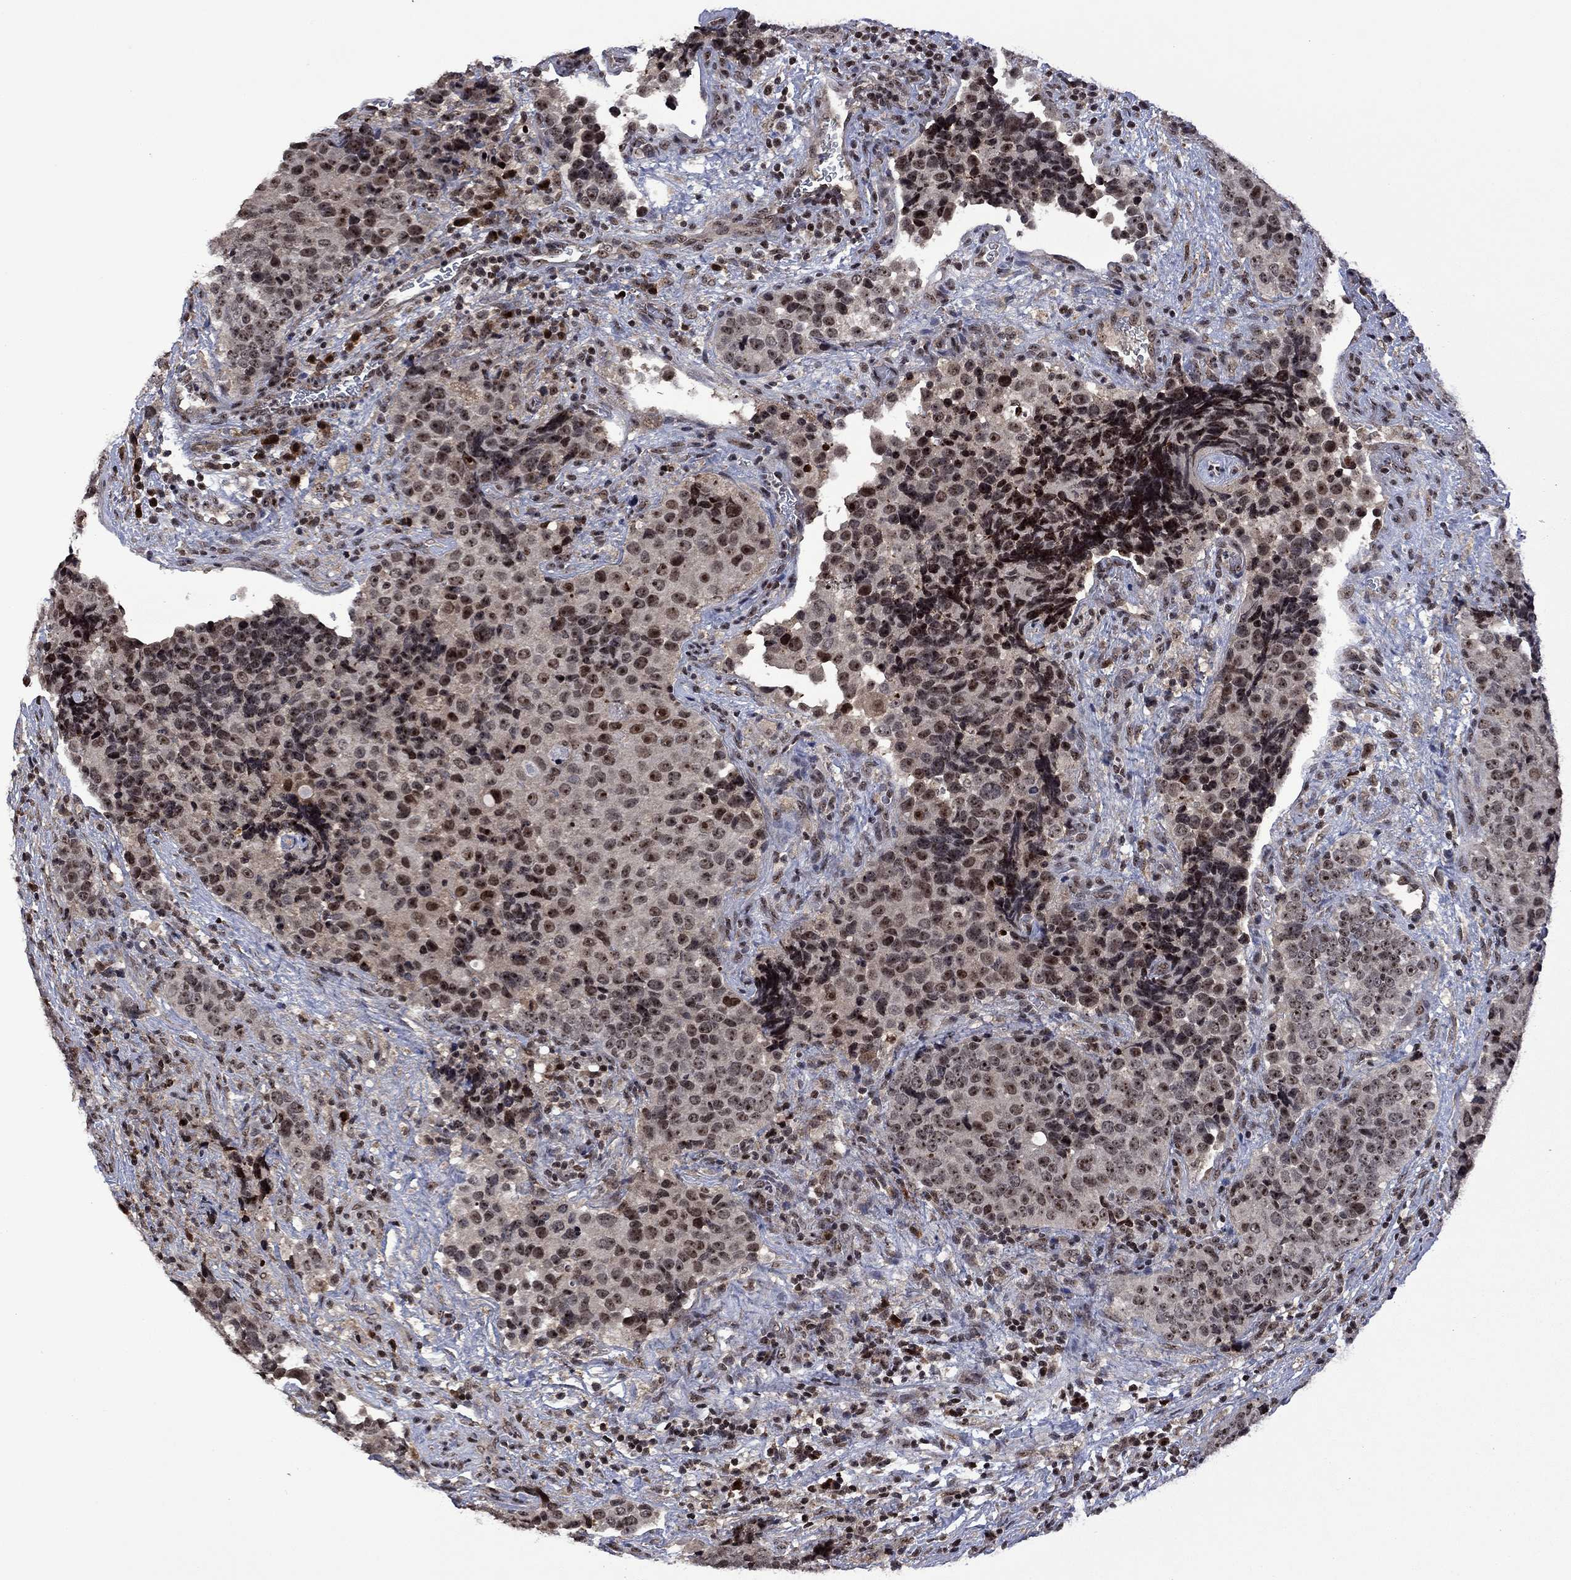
{"staining": {"intensity": "moderate", "quantity": "25%-75%", "location": "nuclear"}, "tissue": "urothelial cancer", "cell_type": "Tumor cells", "image_type": "cancer", "snomed": [{"axis": "morphology", "description": "Urothelial carcinoma, NOS"}, {"axis": "topography", "description": "Urinary bladder"}], "caption": "Immunohistochemical staining of human transitional cell carcinoma reveals medium levels of moderate nuclear protein expression in approximately 25%-75% of tumor cells. The staining was performed using DAB to visualize the protein expression in brown, while the nuclei were stained in blue with hematoxylin (Magnification: 20x).", "gene": "FBL", "patient": {"sex": "male", "age": 52}}